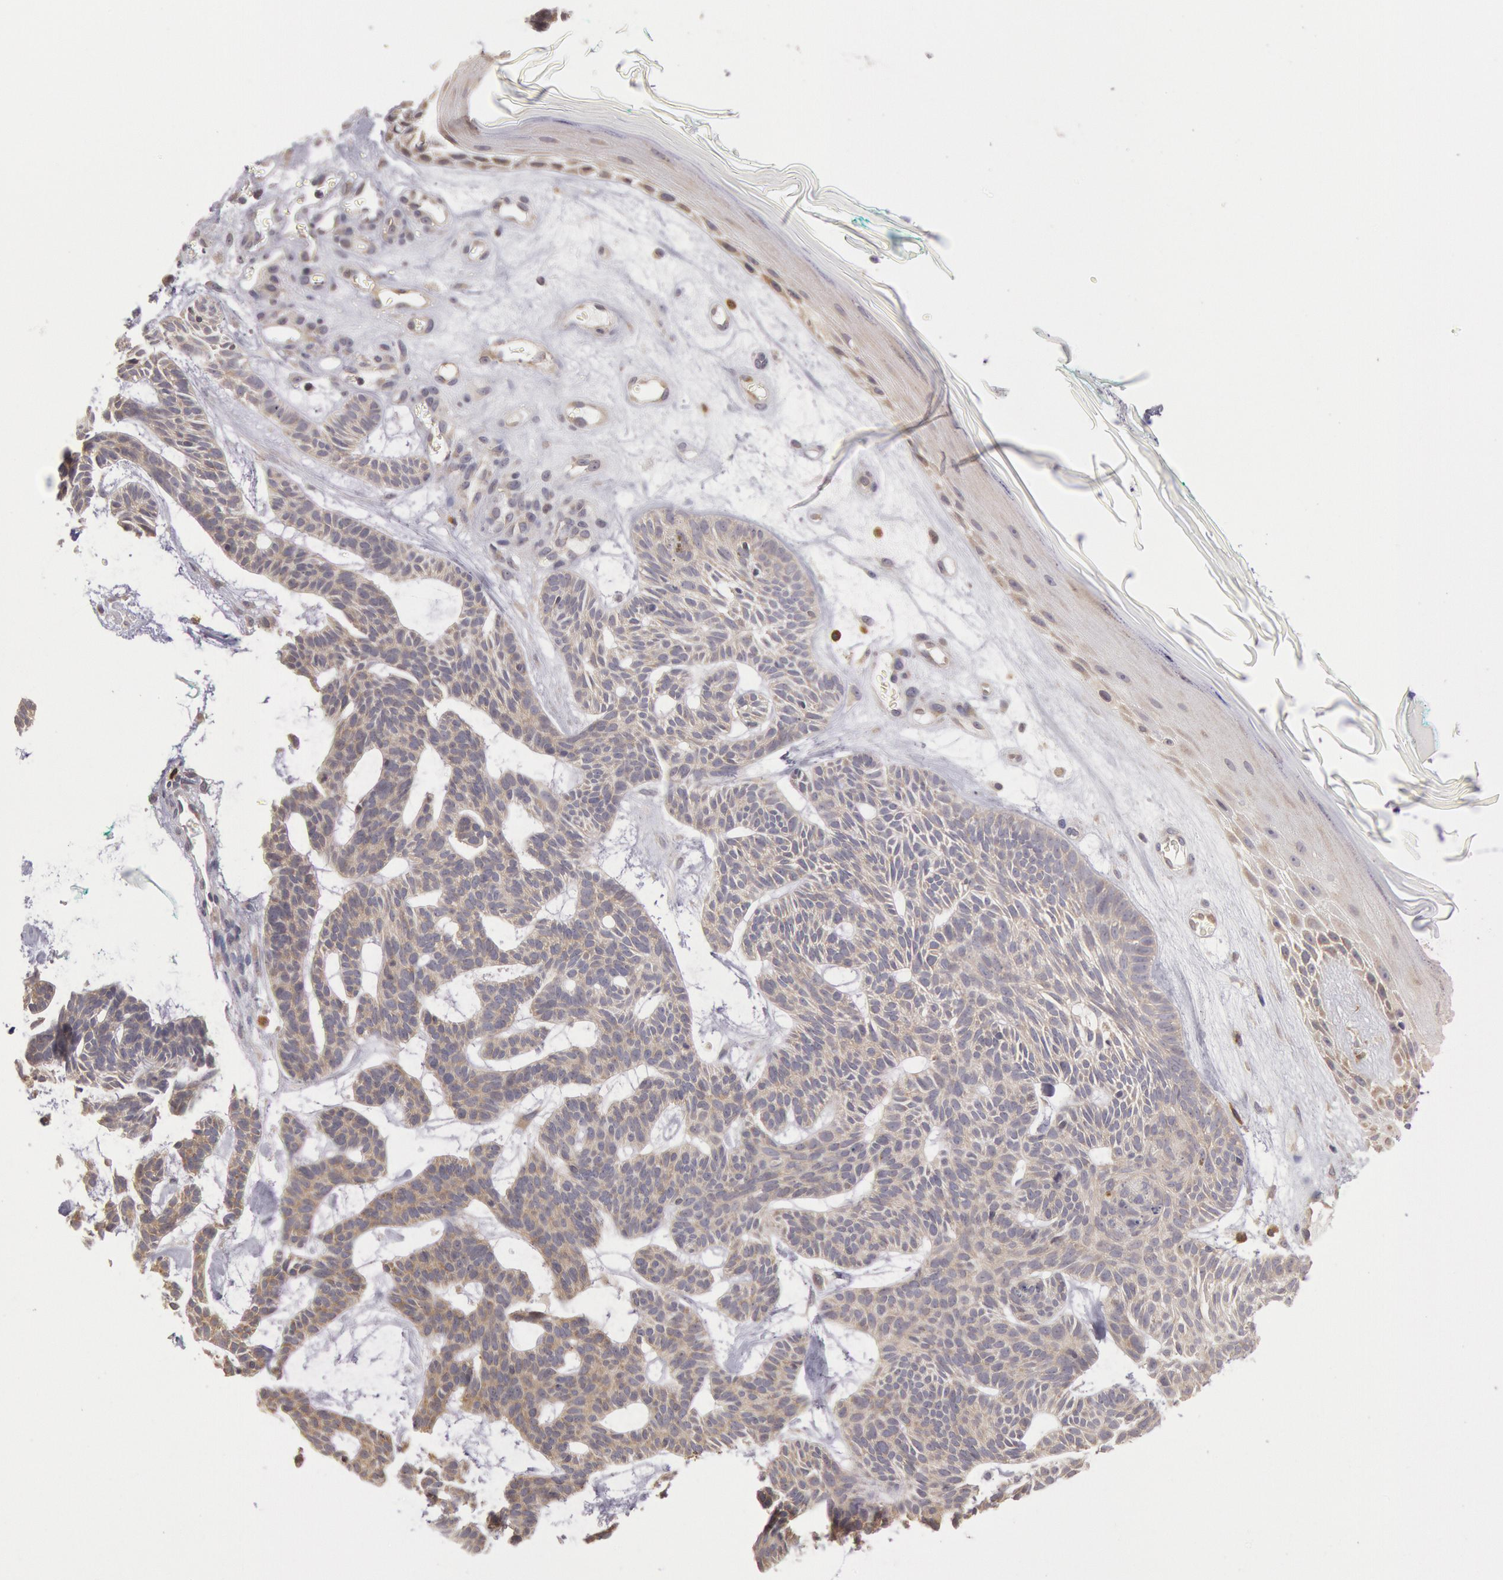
{"staining": {"intensity": "weak", "quantity": ">75%", "location": "cytoplasmic/membranous"}, "tissue": "skin cancer", "cell_type": "Tumor cells", "image_type": "cancer", "snomed": [{"axis": "morphology", "description": "Basal cell carcinoma"}, {"axis": "topography", "description": "Skin"}], "caption": "Immunohistochemistry (IHC) photomicrograph of neoplastic tissue: human skin cancer stained using immunohistochemistry reveals low levels of weak protein expression localized specifically in the cytoplasmic/membranous of tumor cells, appearing as a cytoplasmic/membranous brown color.", "gene": "NMT2", "patient": {"sex": "male", "age": 75}}